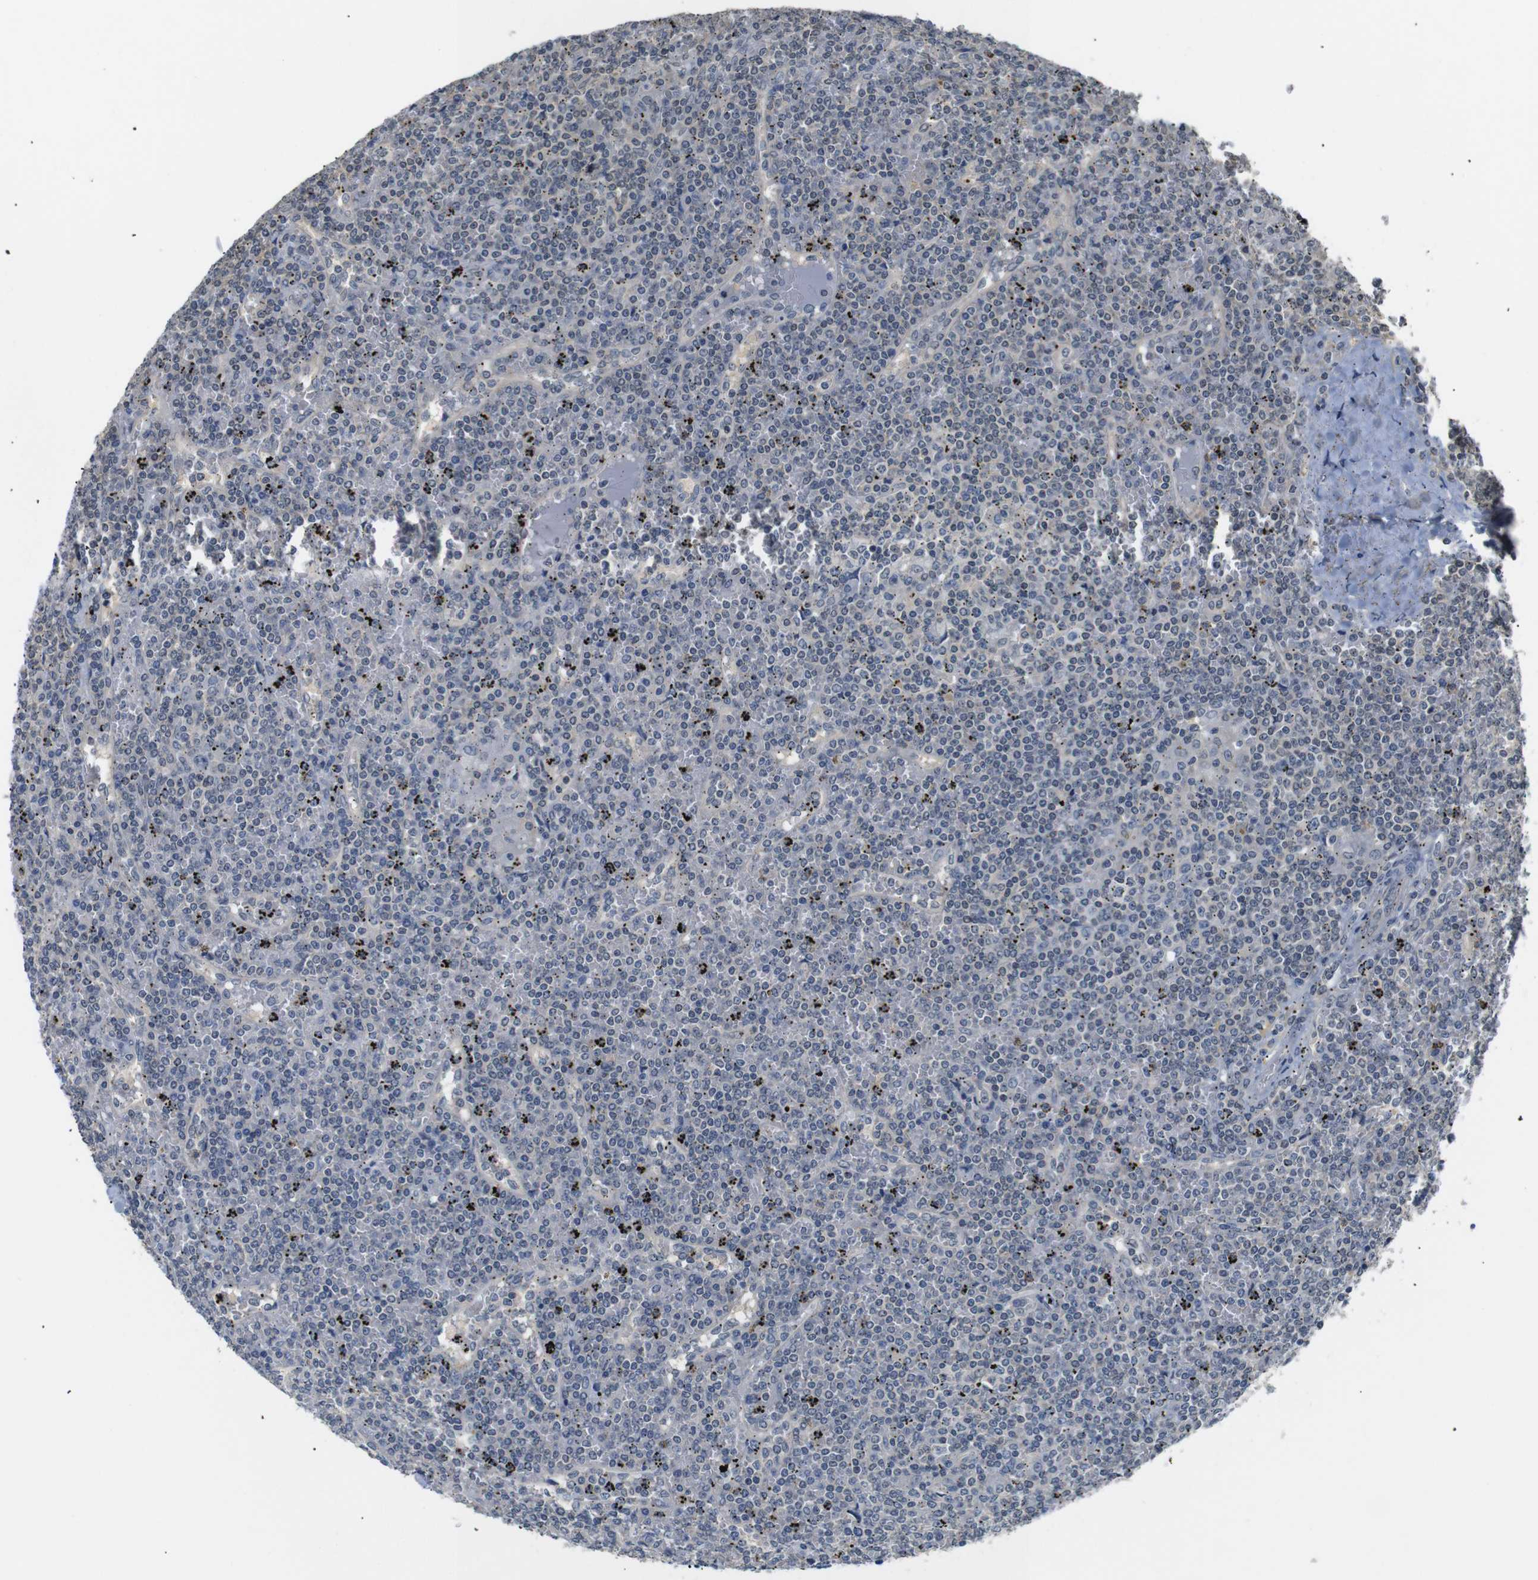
{"staining": {"intensity": "negative", "quantity": "none", "location": "none"}, "tissue": "lymphoma", "cell_type": "Tumor cells", "image_type": "cancer", "snomed": [{"axis": "morphology", "description": "Malignant lymphoma, non-Hodgkin's type, Low grade"}, {"axis": "topography", "description": "Spleen"}], "caption": "Immunohistochemistry (IHC) of malignant lymphoma, non-Hodgkin's type (low-grade) displays no expression in tumor cells. (DAB (3,3'-diaminobenzidine) IHC, high magnification).", "gene": "SFN", "patient": {"sex": "female", "age": 19}}